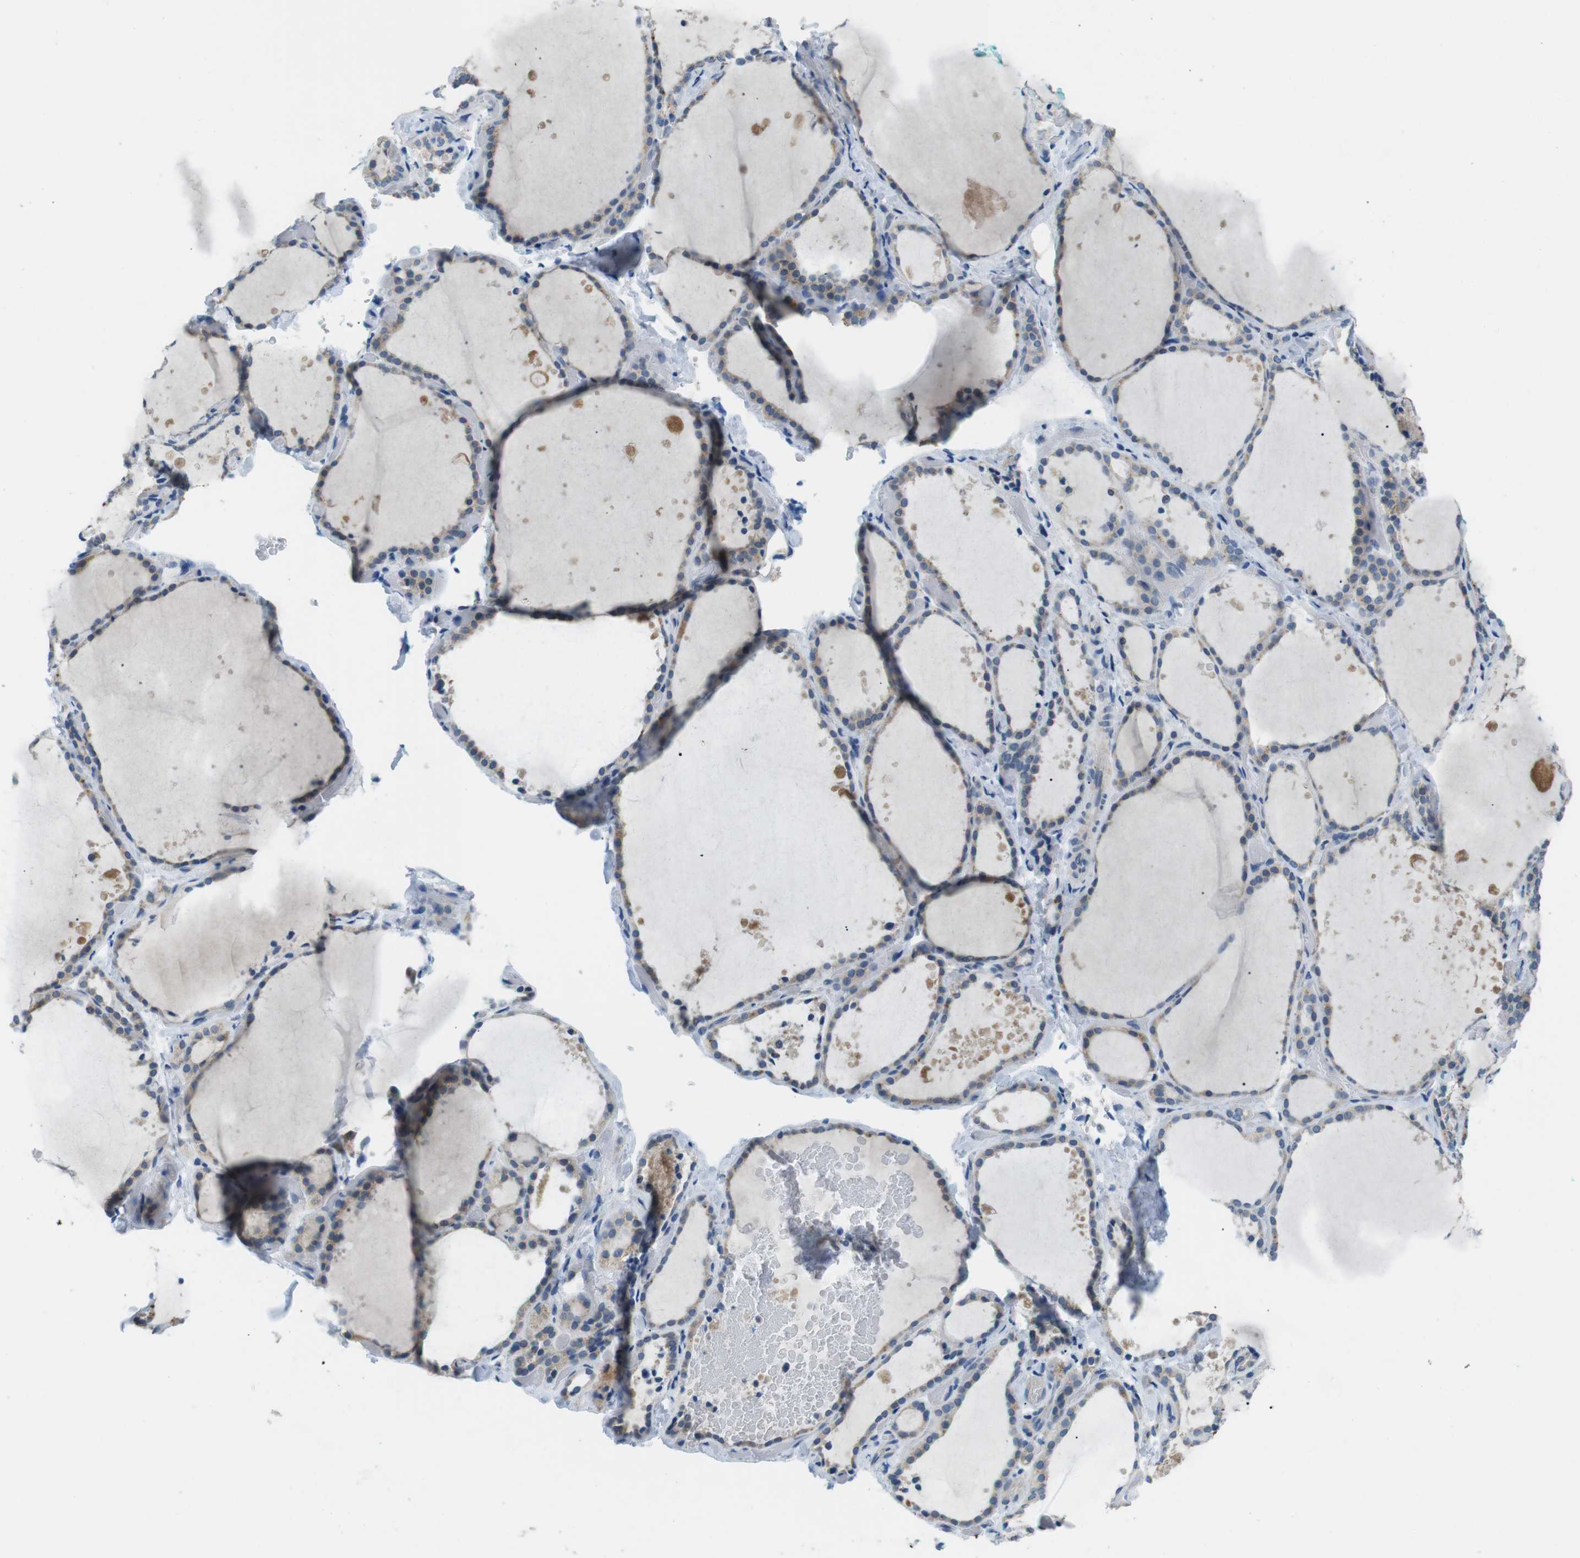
{"staining": {"intensity": "weak", "quantity": "<25%", "location": "cytoplasmic/membranous"}, "tissue": "thyroid gland", "cell_type": "Glandular cells", "image_type": "normal", "snomed": [{"axis": "morphology", "description": "Normal tissue, NOS"}, {"axis": "topography", "description": "Thyroid gland"}], "caption": "A high-resolution histopathology image shows IHC staining of benign thyroid gland, which displays no significant staining in glandular cells.", "gene": "BACE1", "patient": {"sex": "female", "age": 44}}